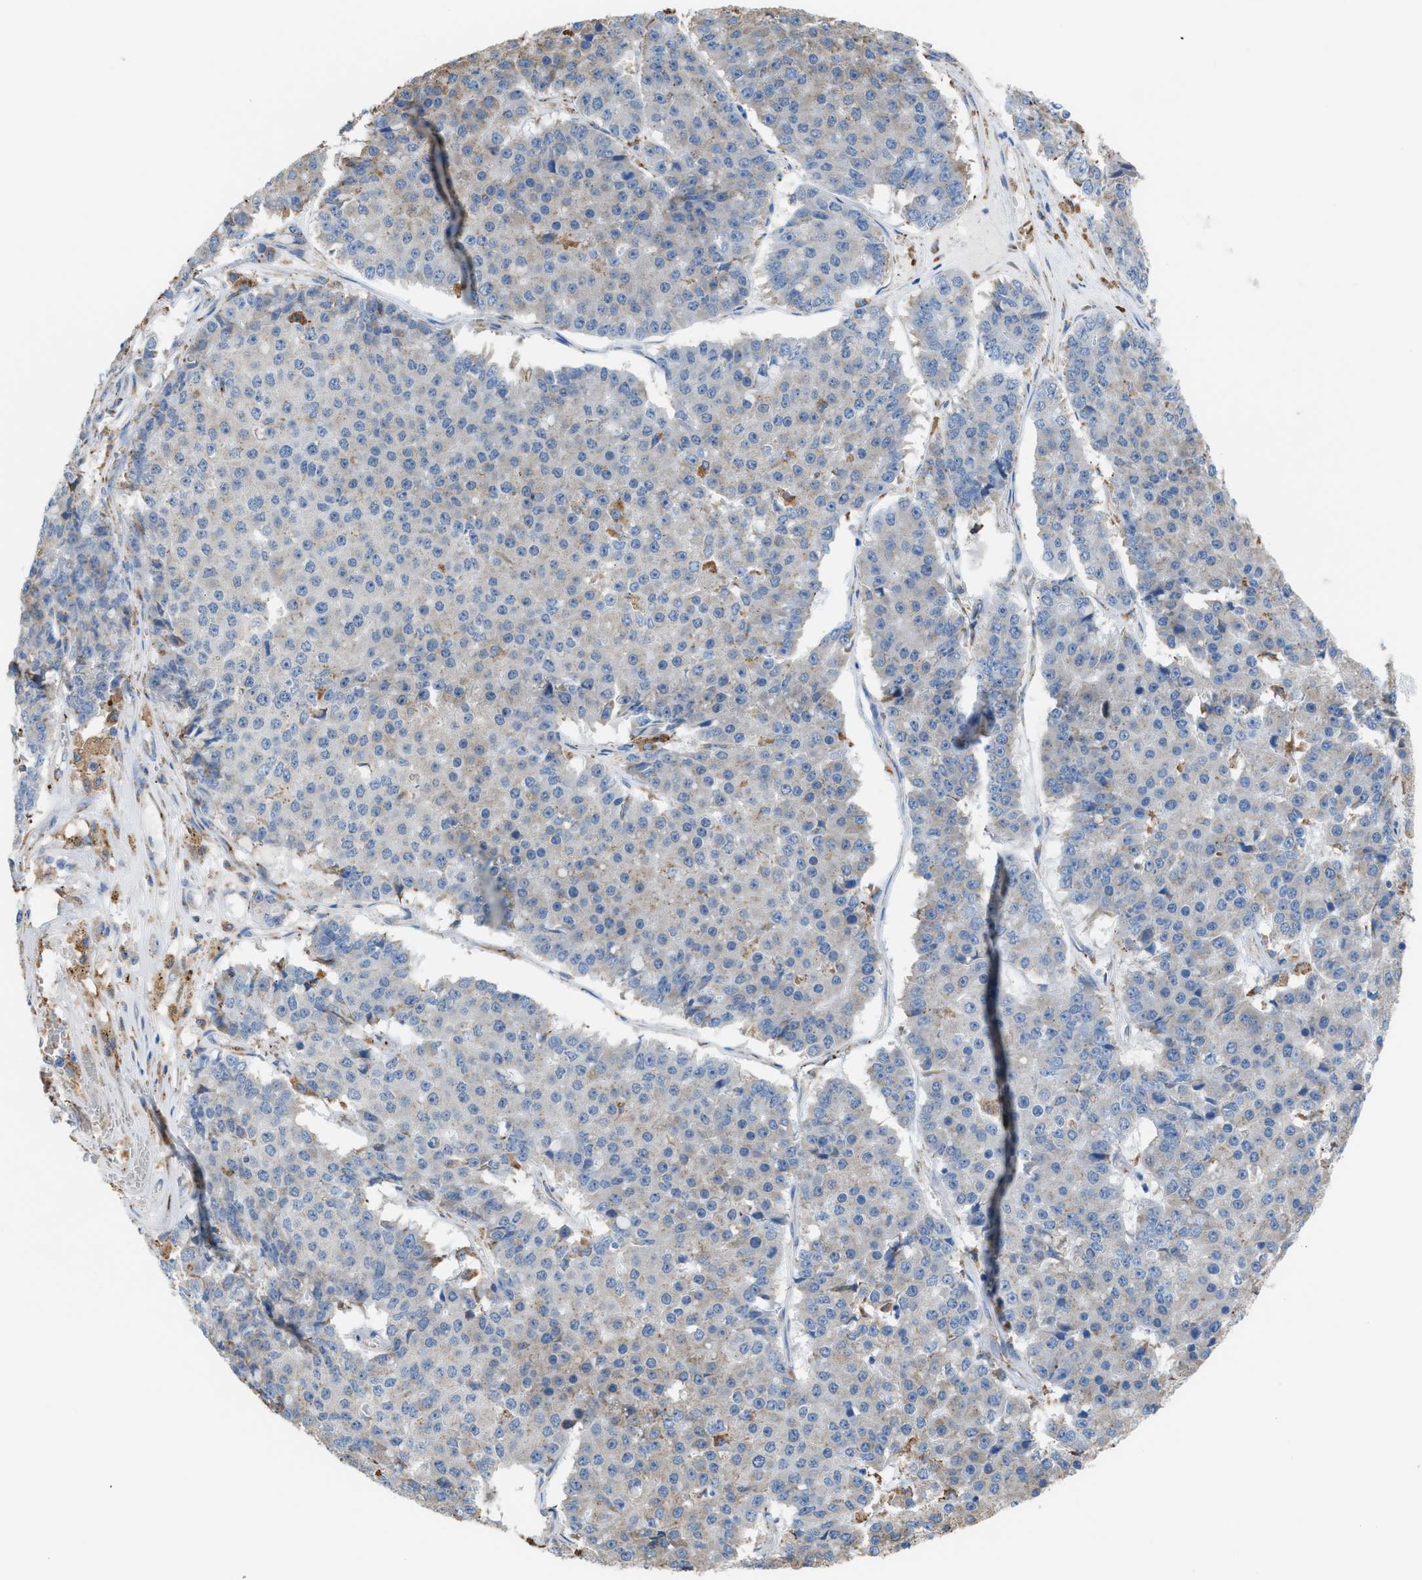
{"staining": {"intensity": "negative", "quantity": "none", "location": "none"}, "tissue": "pancreatic cancer", "cell_type": "Tumor cells", "image_type": "cancer", "snomed": [{"axis": "morphology", "description": "Adenocarcinoma, NOS"}, {"axis": "topography", "description": "Pancreas"}], "caption": "DAB immunohistochemical staining of human pancreatic adenocarcinoma exhibits no significant expression in tumor cells. (Brightfield microscopy of DAB (3,3'-diaminobenzidine) immunohistochemistry (IHC) at high magnification).", "gene": "CA3", "patient": {"sex": "male", "age": 50}}